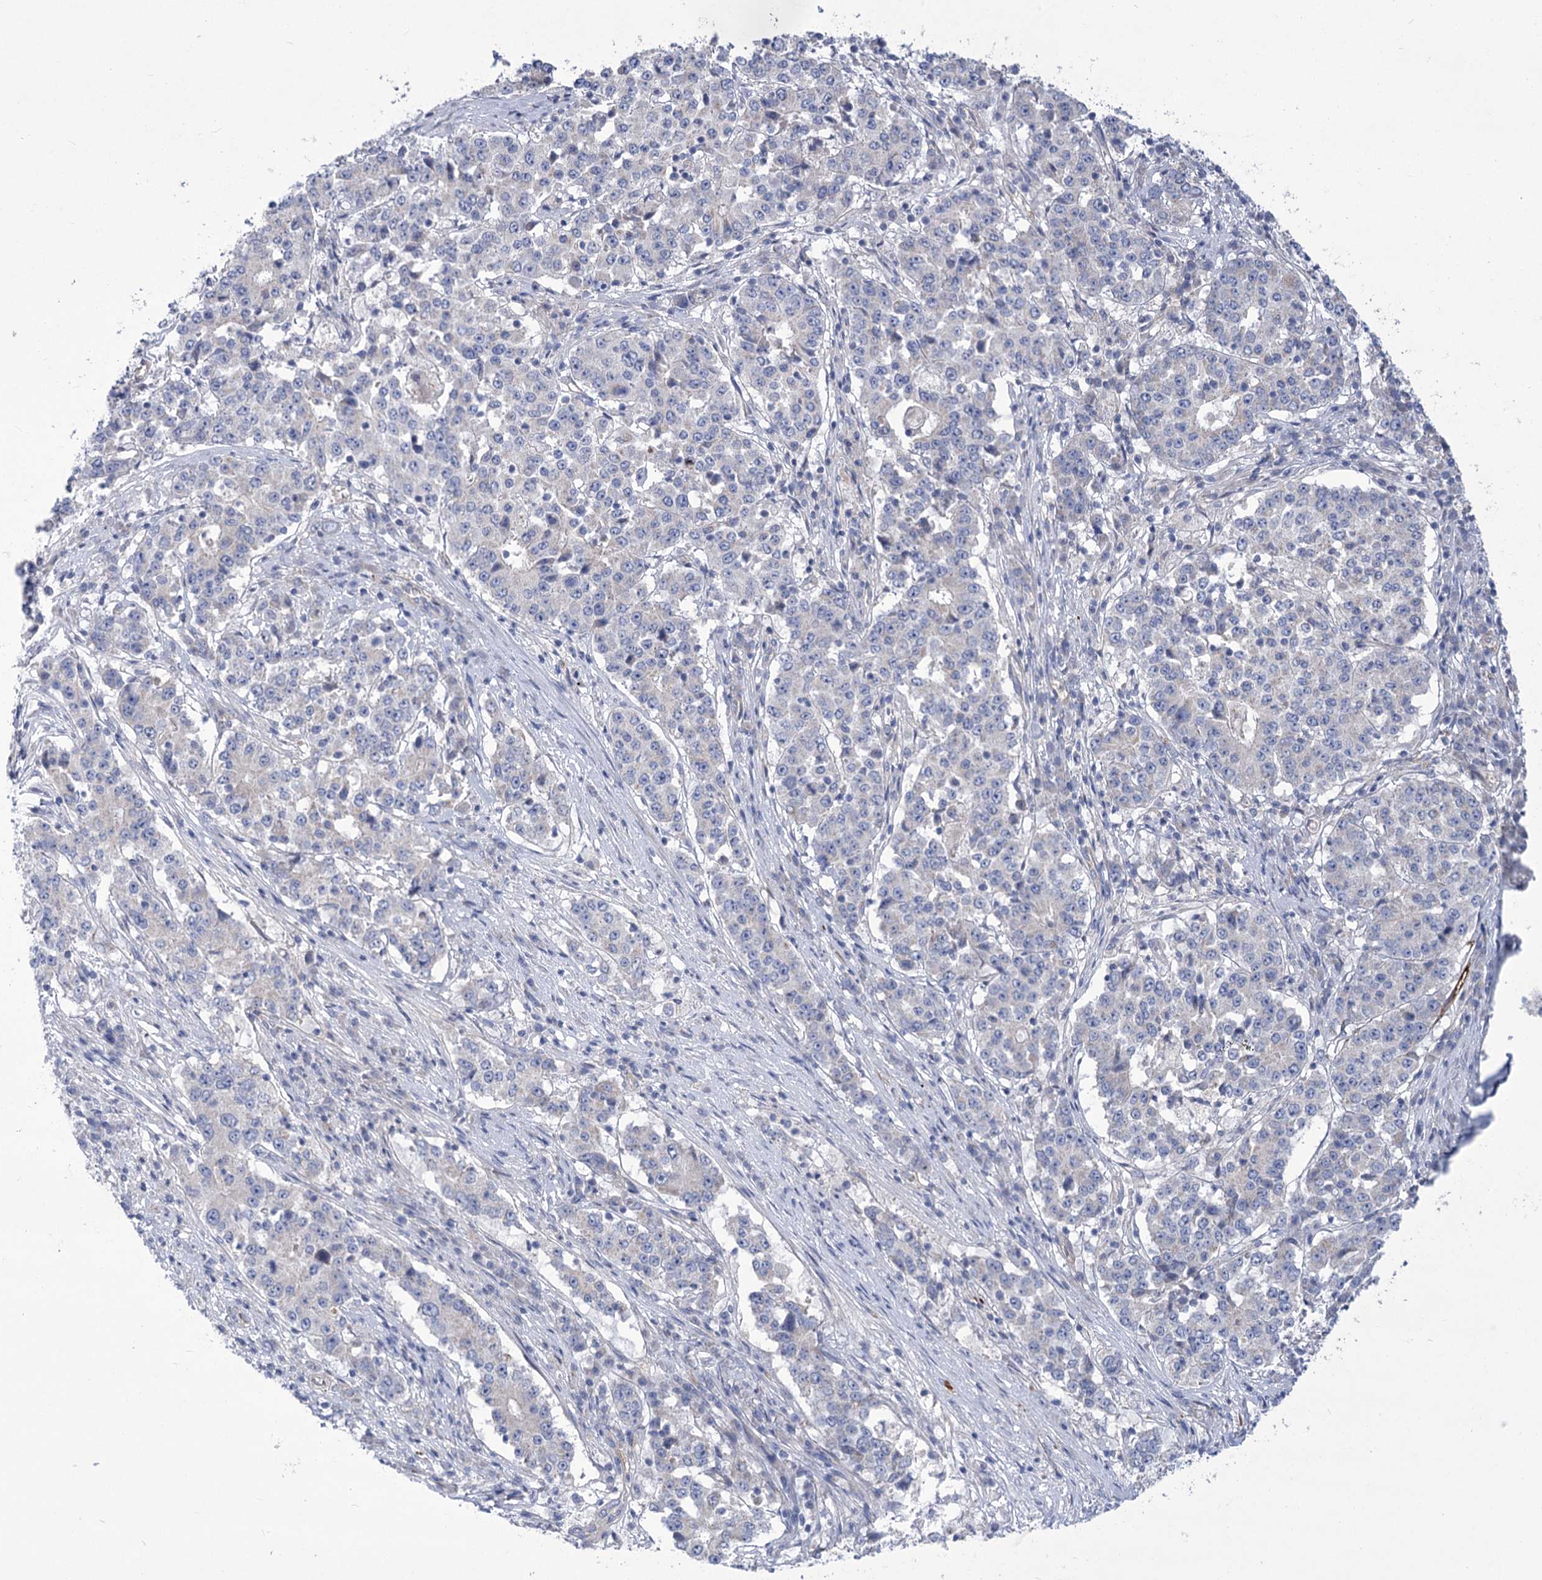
{"staining": {"intensity": "negative", "quantity": "none", "location": "none"}, "tissue": "stomach cancer", "cell_type": "Tumor cells", "image_type": "cancer", "snomed": [{"axis": "morphology", "description": "Adenocarcinoma, NOS"}, {"axis": "topography", "description": "Stomach"}], "caption": "Human adenocarcinoma (stomach) stained for a protein using immunohistochemistry (IHC) demonstrates no positivity in tumor cells.", "gene": "ANGPTL3", "patient": {"sex": "male", "age": 59}}